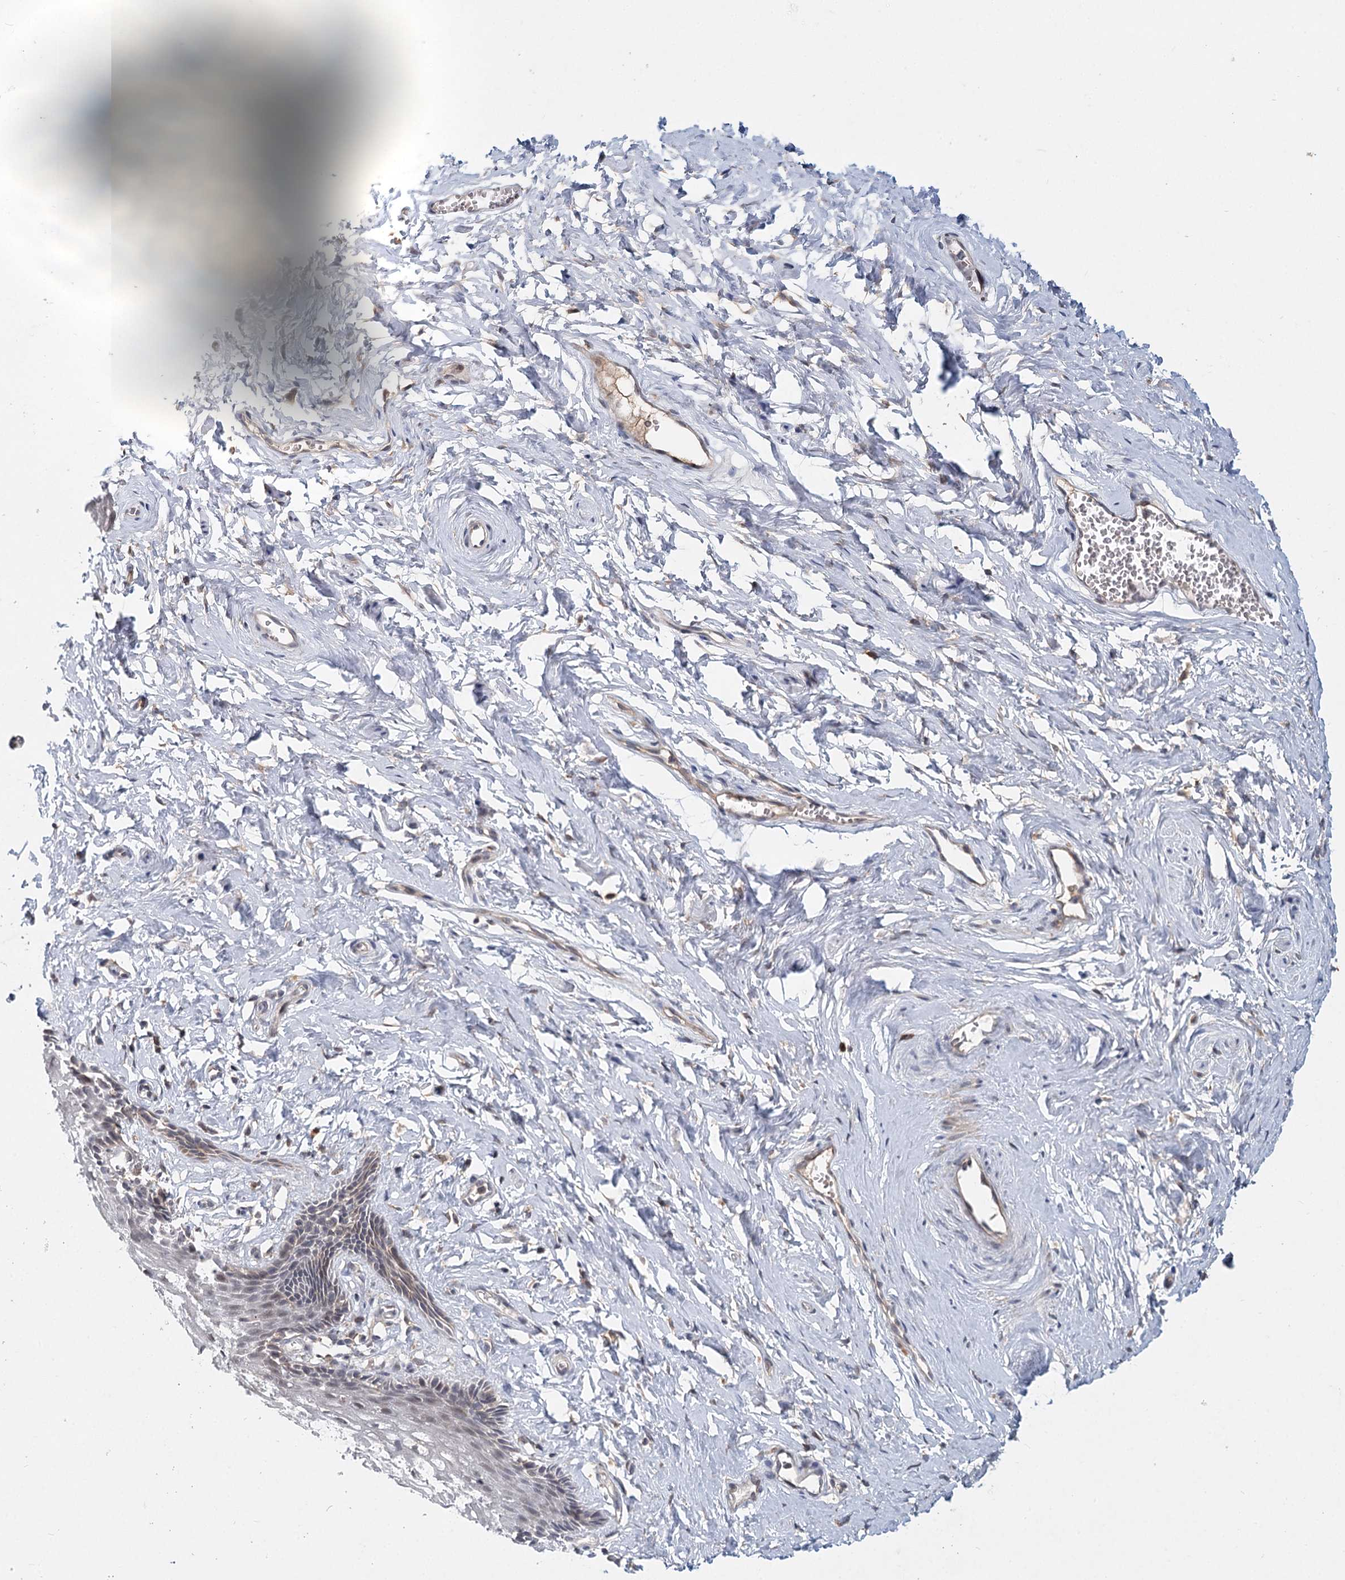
{"staining": {"intensity": "moderate", "quantity": "<25%", "location": "cytoplasmic/membranous"}, "tissue": "vagina", "cell_type": "Squamous epithelial cells", "image_type": "normal", "snomed": [{"axis": "morphology", "description": "Normal tissue, NOS"}, {"axis": "topography", "description": "Vagina"}, {"axis": "topography", "description": "Cervix"}], "caption": "The photomicrograph exhibits immunohistochemical staining of normal vagina. There is moderate cytoplasmic/membranous expression is identified in about <25% of squamous epithelial cells.", "gene": "AP3B1", "patient": {"sex": "female", "age": 40}}